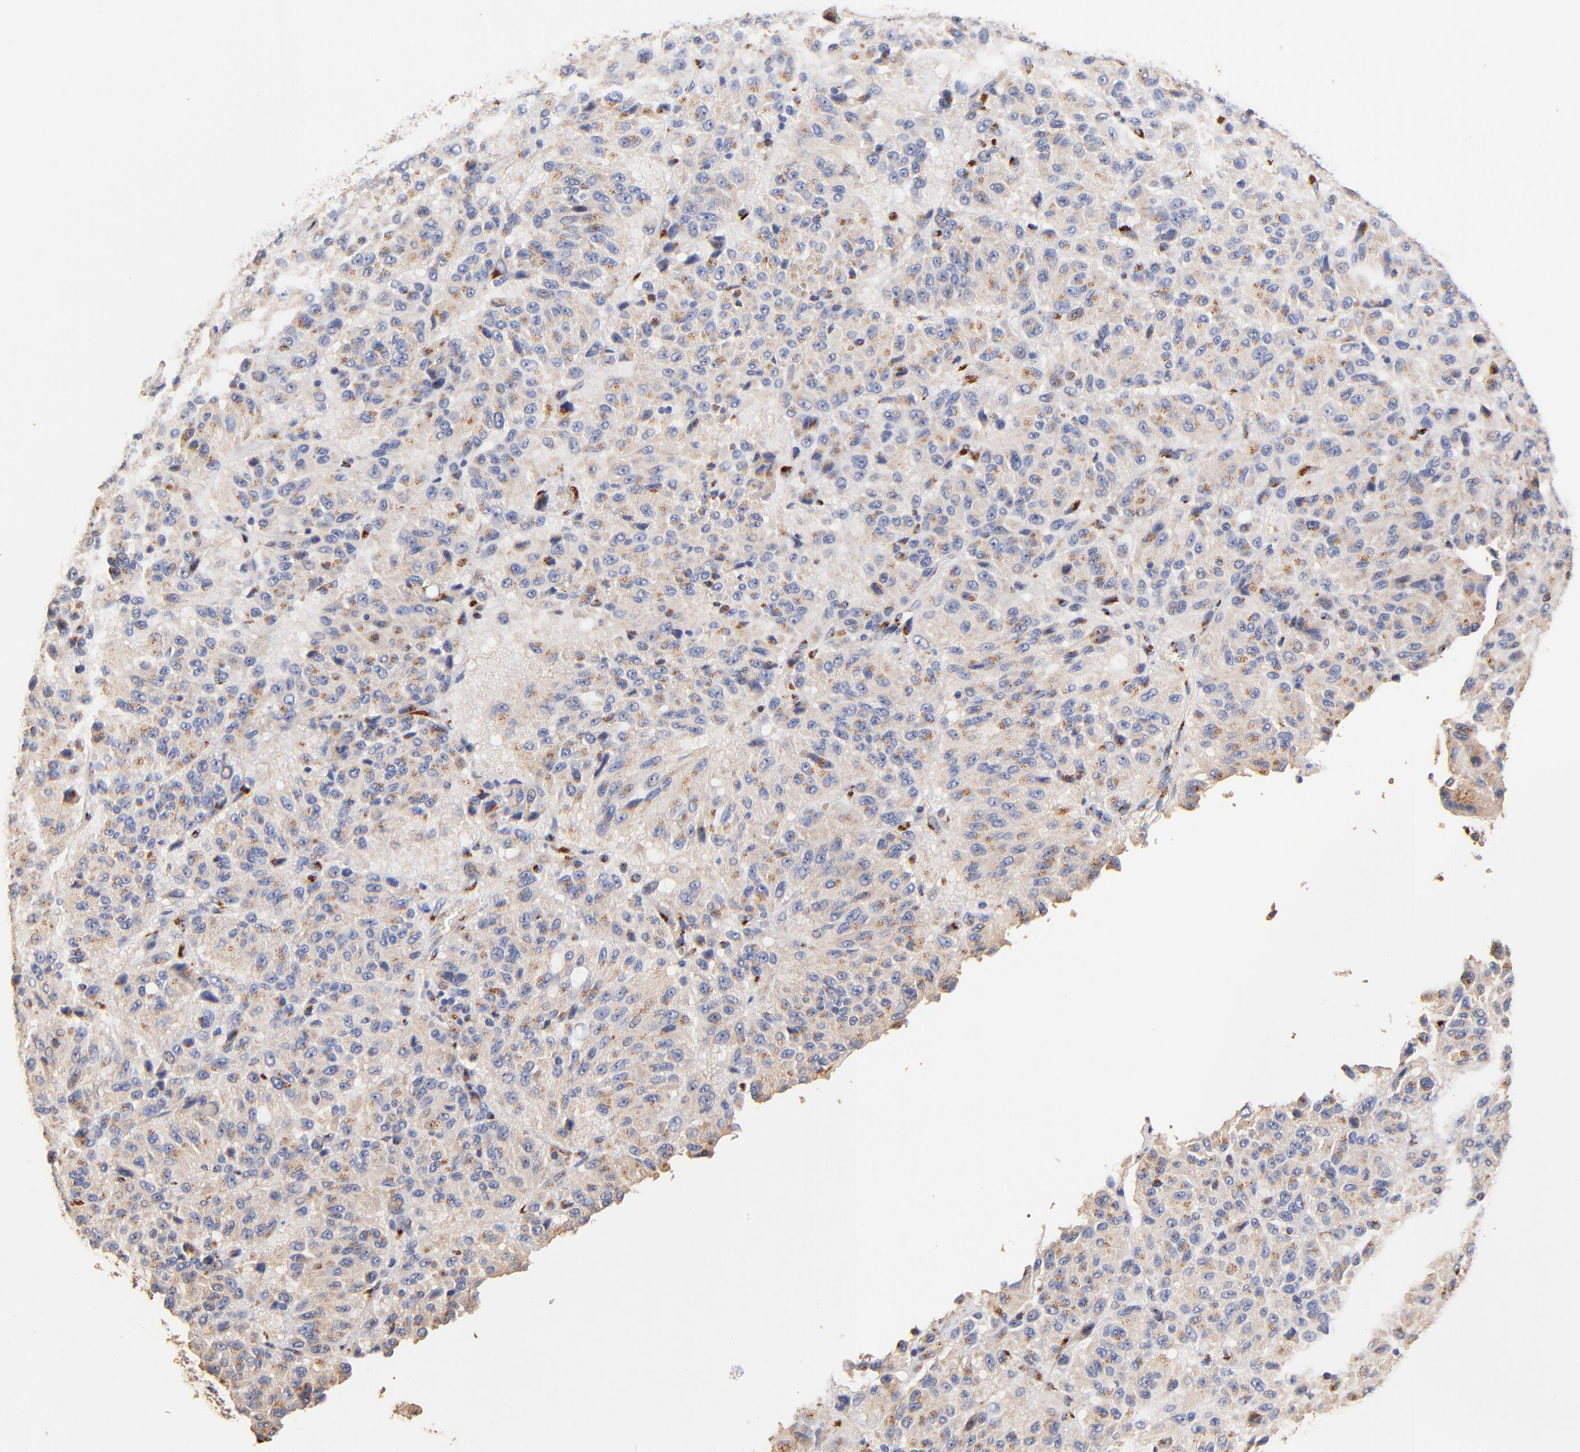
{"staining": {"intensity": "weak", "quantity": "<25%", "location": "cytoplasmic/membranous"}, "tissue": "melanoma", "cell_type": "Tumor cells", "image_type": "cancer", "snomed": [{"axis": "morphology", "description": "Malignant melanoma, Metastatic site"}, {"axis": "topography", "description": "Lung"}], "caption": "An IHC histopathology image of malignant melanoma (metastatic site) is shown. There is no staining in tumor cells of malignant melanoma (metastatic site).", "gene": "FMNL3", "patient": {"sex": "male", "age": 64}}